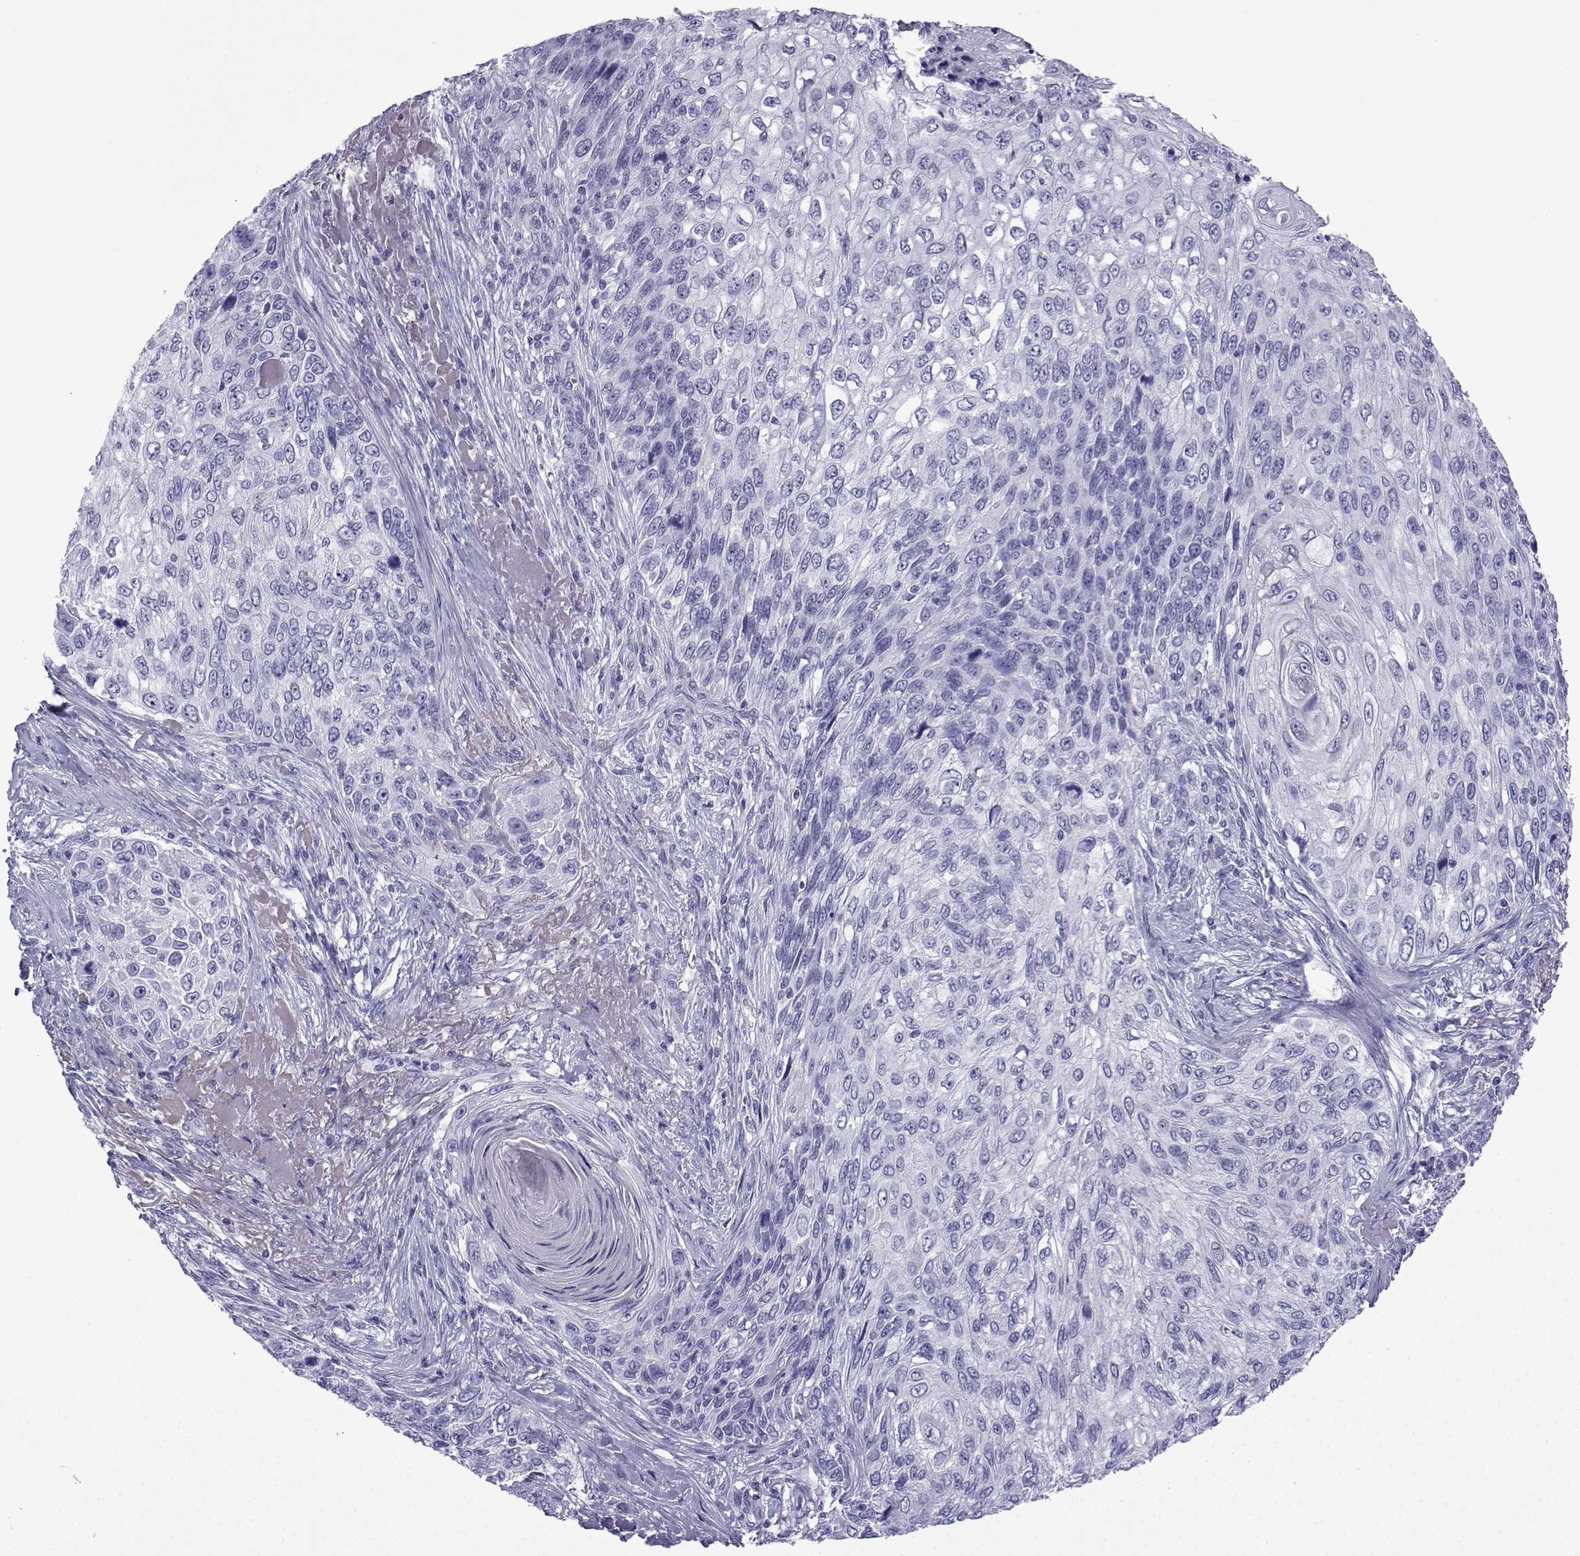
{"staining": {"intensity": "negative", "quantity": "none", "location": "none"}, "tissue": "skin cancer", "cell_type": "Tumor cells", "image_type": "cancer", "snomed": [{"axis": "morphology", "description": "Squamous cell carcinoma, NOS"}, {"axis": "topography", "description": "Skin"}], "caption": "Tumor cells show no significant expression in skin cancer. The staining is performed using DAB (3,3'-diaminobenzidine) brown chromogen with nuclei counter-stained in using hematoxylin.", "gene": "TRIM46", "patient": {"sex": "male", "age": 92}}